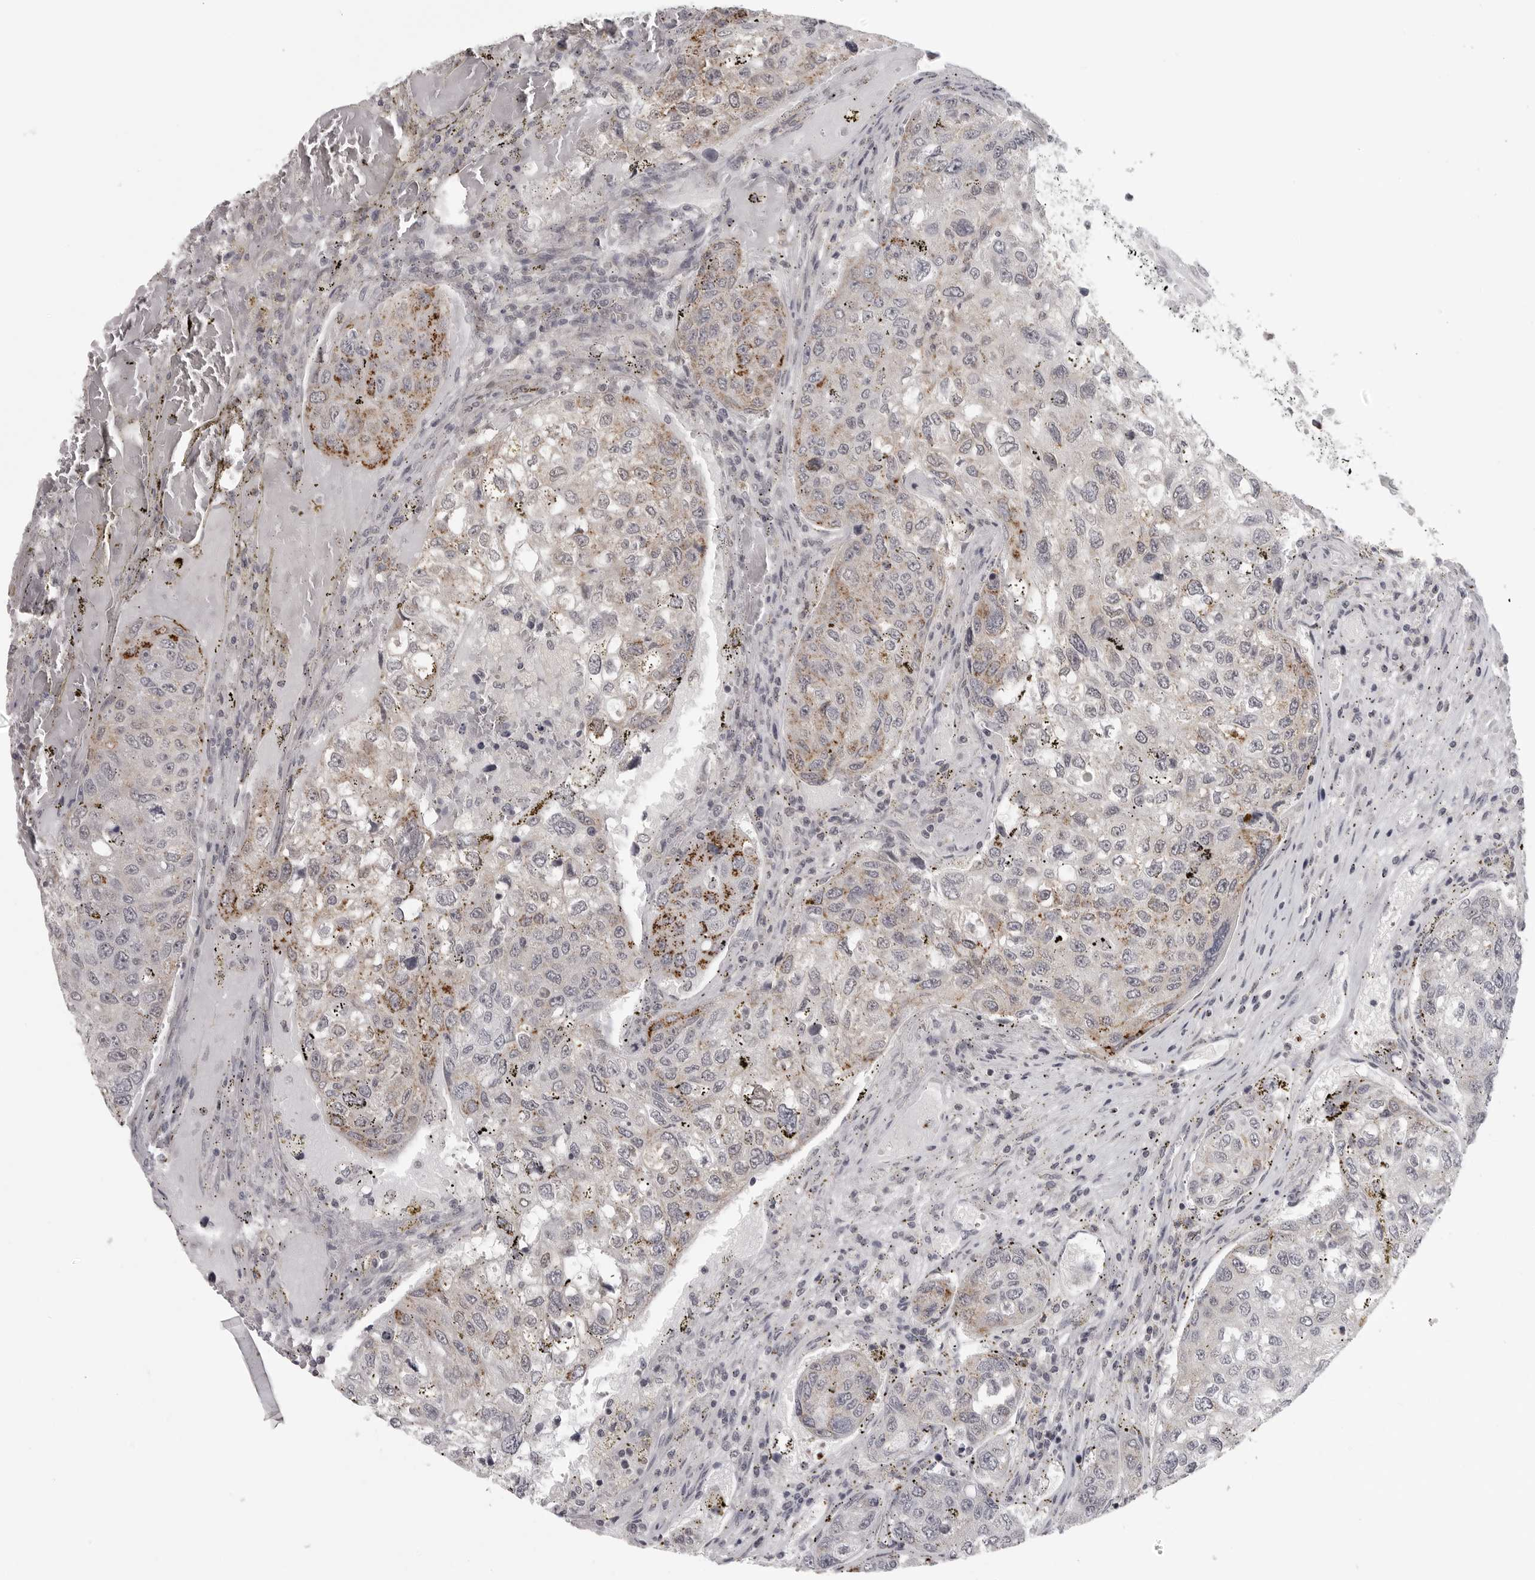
{"staining": {"intensity": "moderate", "quantity": "<25%", "location": "cytoplasmic/membranous"}, "tissue": "urothelial cancer", "cell_type": "Tumor cells", "image_type": "cancer", "snomed": [{"axis": "morphology", "description": "Urothelial carcinoma, High grade"}, {"axis": "topography", "description": "Lymph node"}, {"axis": "topography", "description": "Urinary bladder"}], "caption": "Urothelial cancer was stained to show a protein in brown. There is low levels of moderate cytoplasmic/membranous staining in approximately <25% of tumor cells.", "gene": "TUT4", "patient": {"sex": "male", "age": 51}}